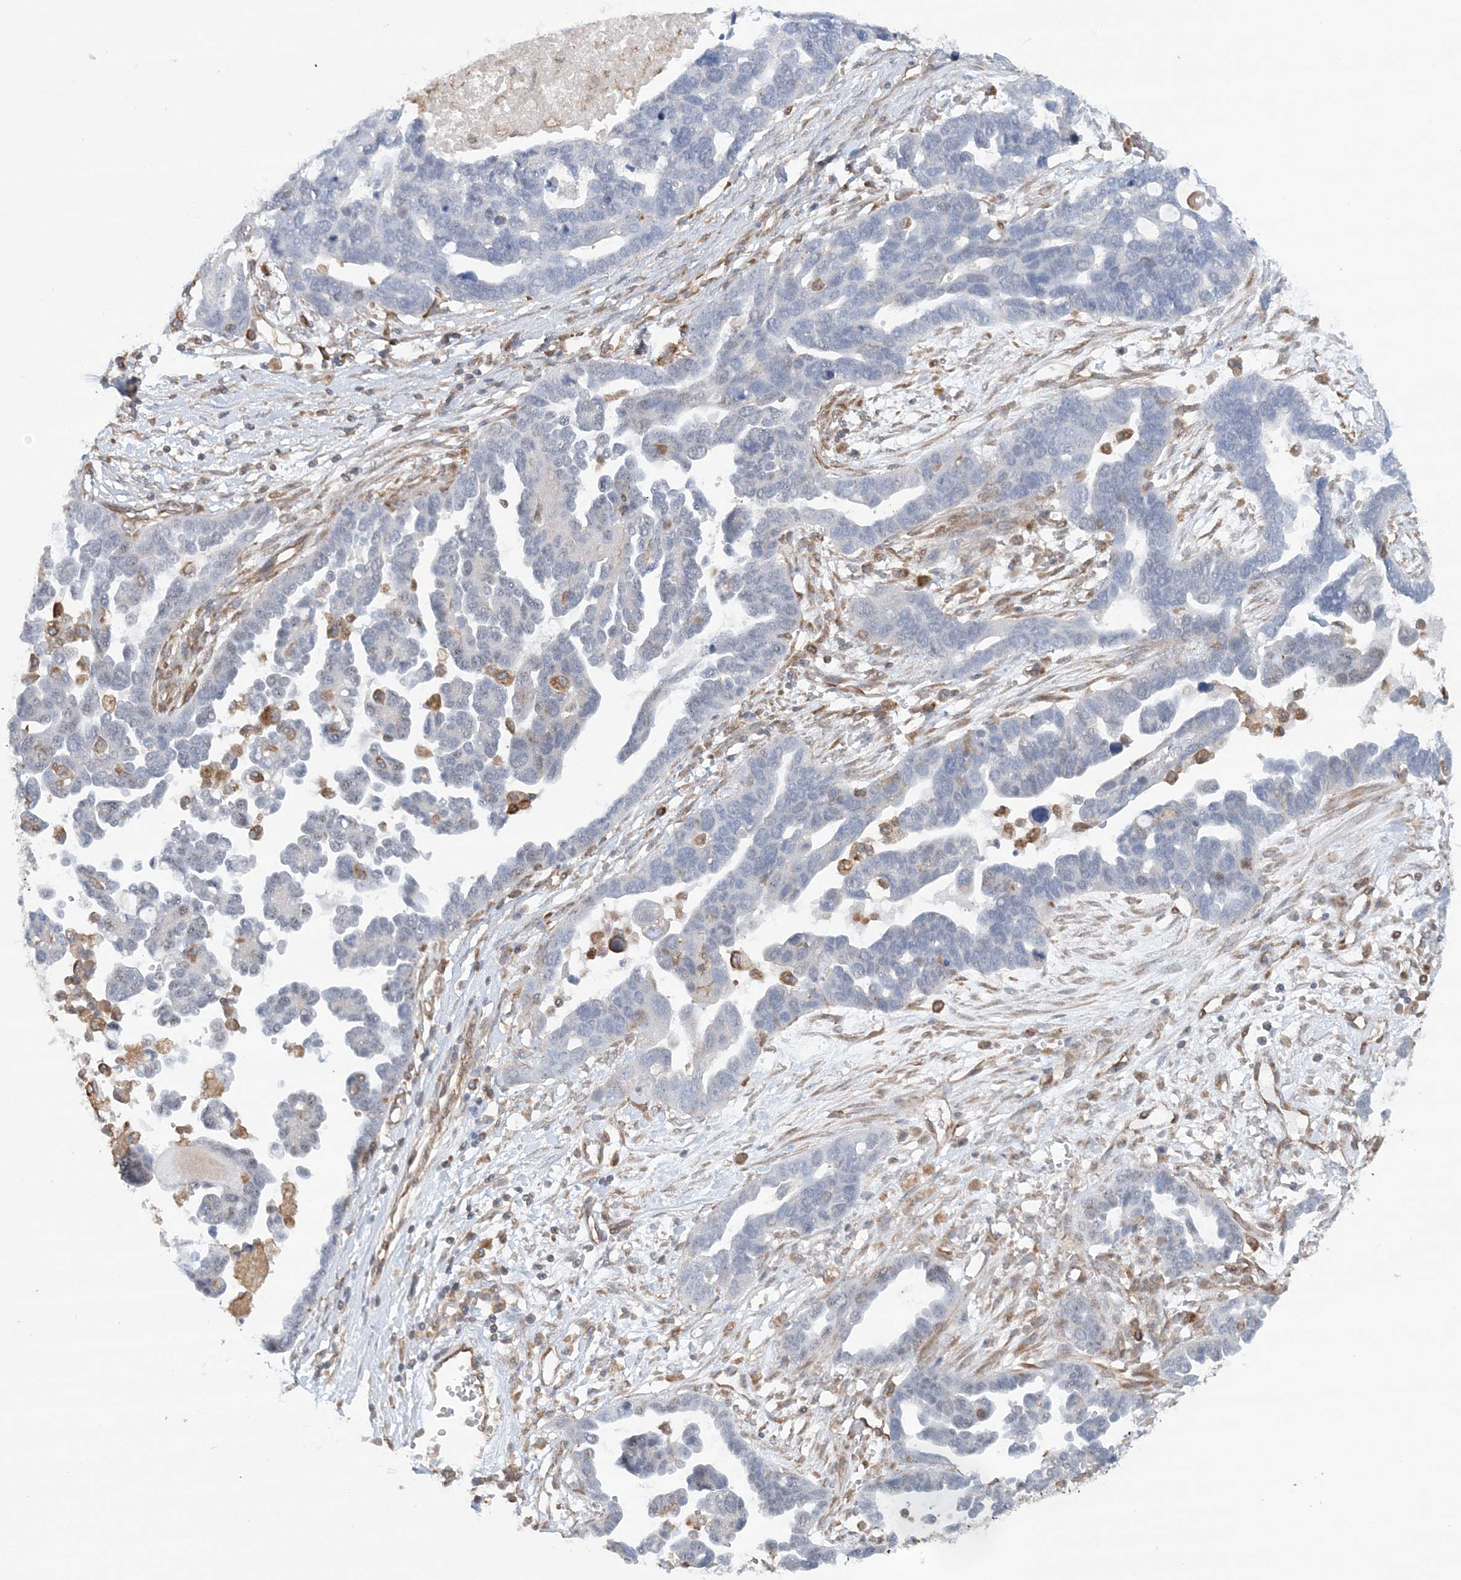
{"staining": {"intensity": "negative", "quantity": "none", "location": "none"}, "tissue": "ovarian cancer", "cell_type": "Tumor cells", "image_type": "cancer", "snomed": [{"axis": "morphology", "description": "Cystadenocarcinoma, serous, NOS"}, {"axis": "topography", "description": "Ovary"}], "caption": "DAB (3,3'-diaminobenzidine) immunohistochemical staining of ovarian cancer shows no significant positivity in tumor cells. Nuclei are stained in blue.", "gene": "ZNF821", "patient": {"sex": "female", "age": 54}}